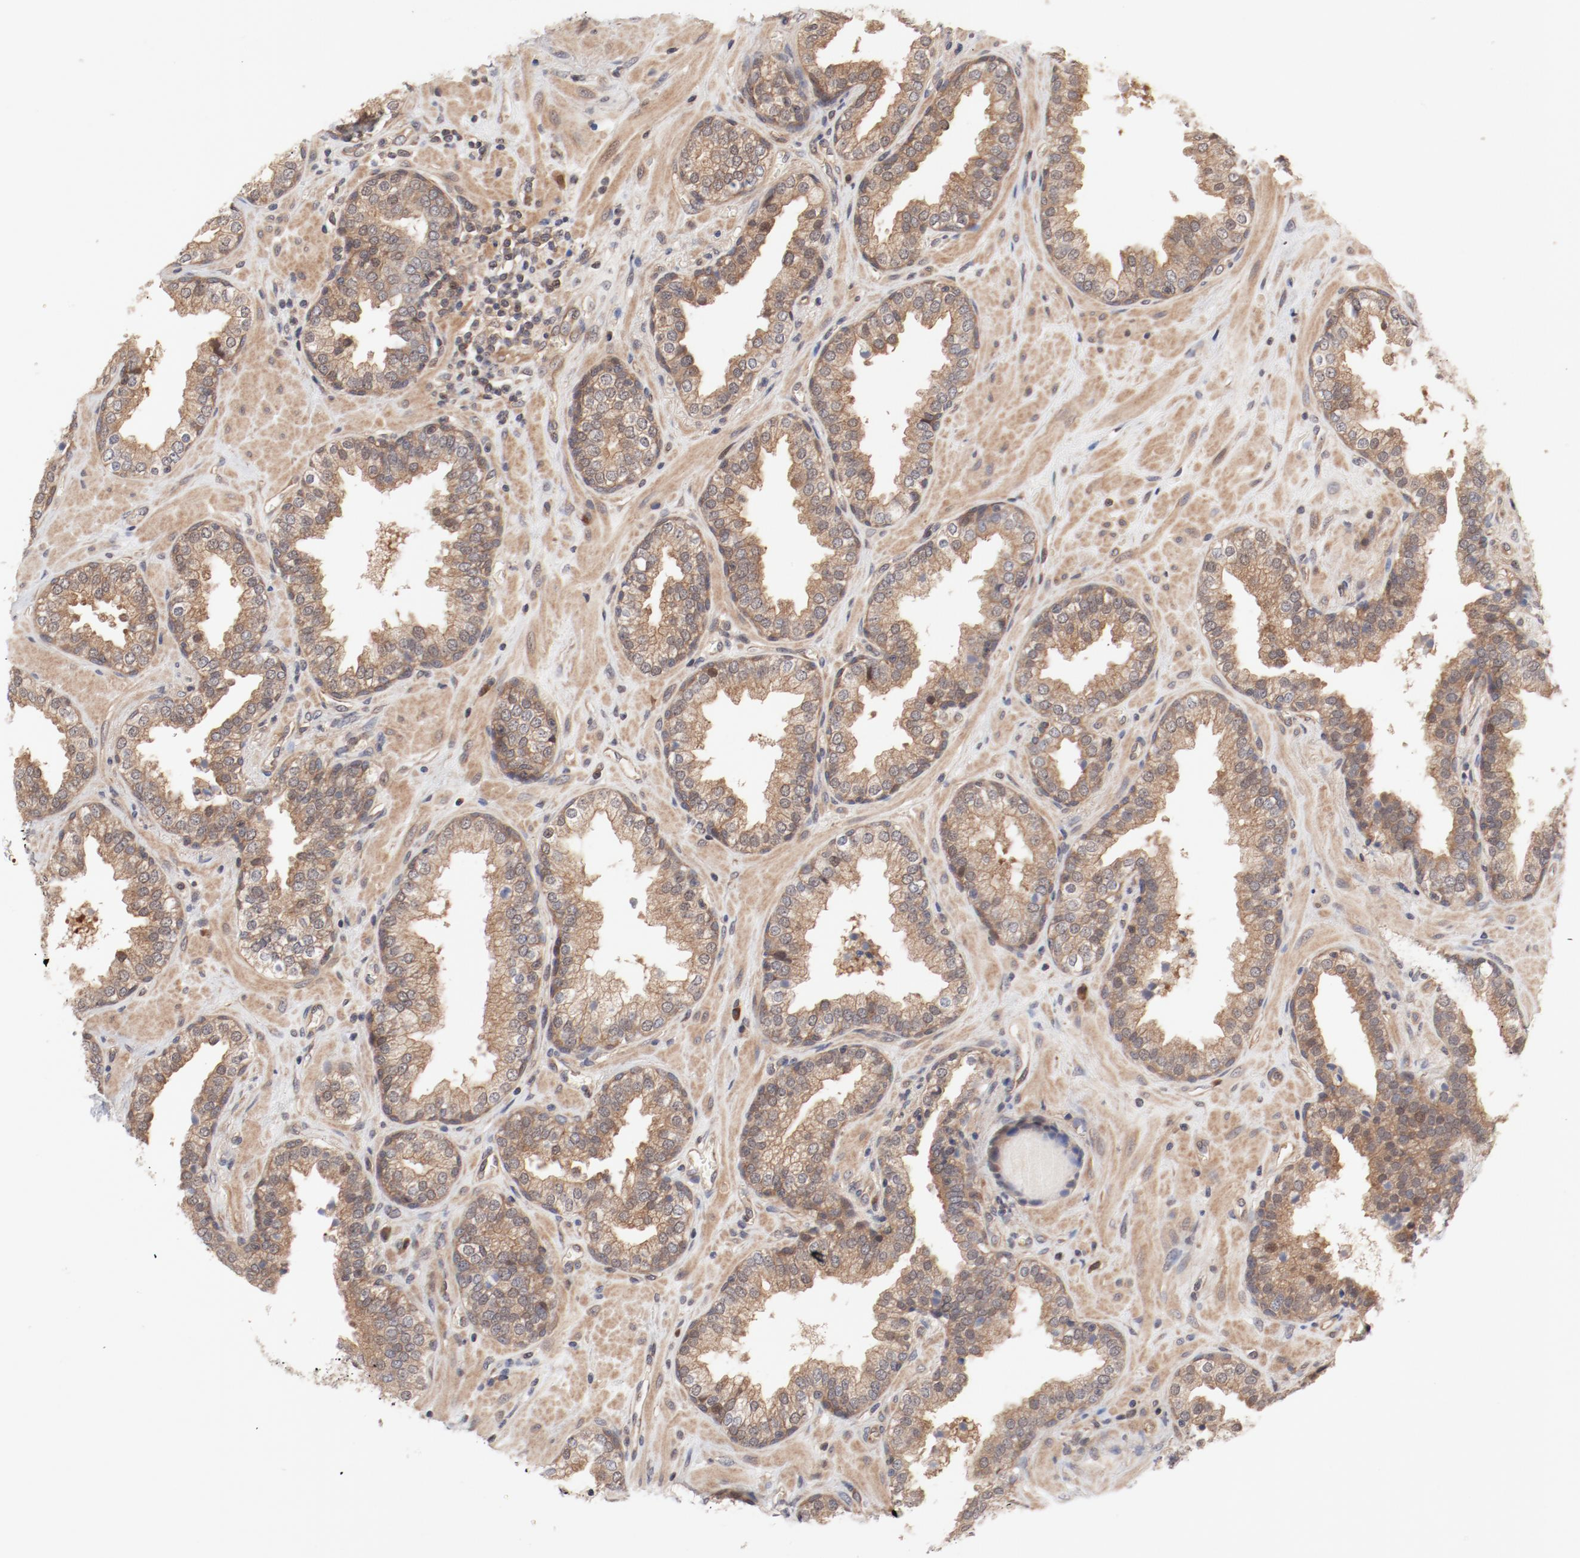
{"staining": {"intensity": "weak", "quantity": ">75%", "location": "cytoplasmic/membranous"}, "tissue": "prostate", "cell_type": "Glandular cells", "image_type": "normal", "snomed": [{"axis": "morphology", "description": "Normal tissue, NOS"}, {"axis": "topography", "description": "Prostate"}], "caption": "This histopathology image reveals IHC staining of unremarkable prostate, with low weak cytoplasmic/membranous staining in about >75% of glandular cells.", "gene": "PITPNM2", "patient": {"sex": "male", "age": 51}}